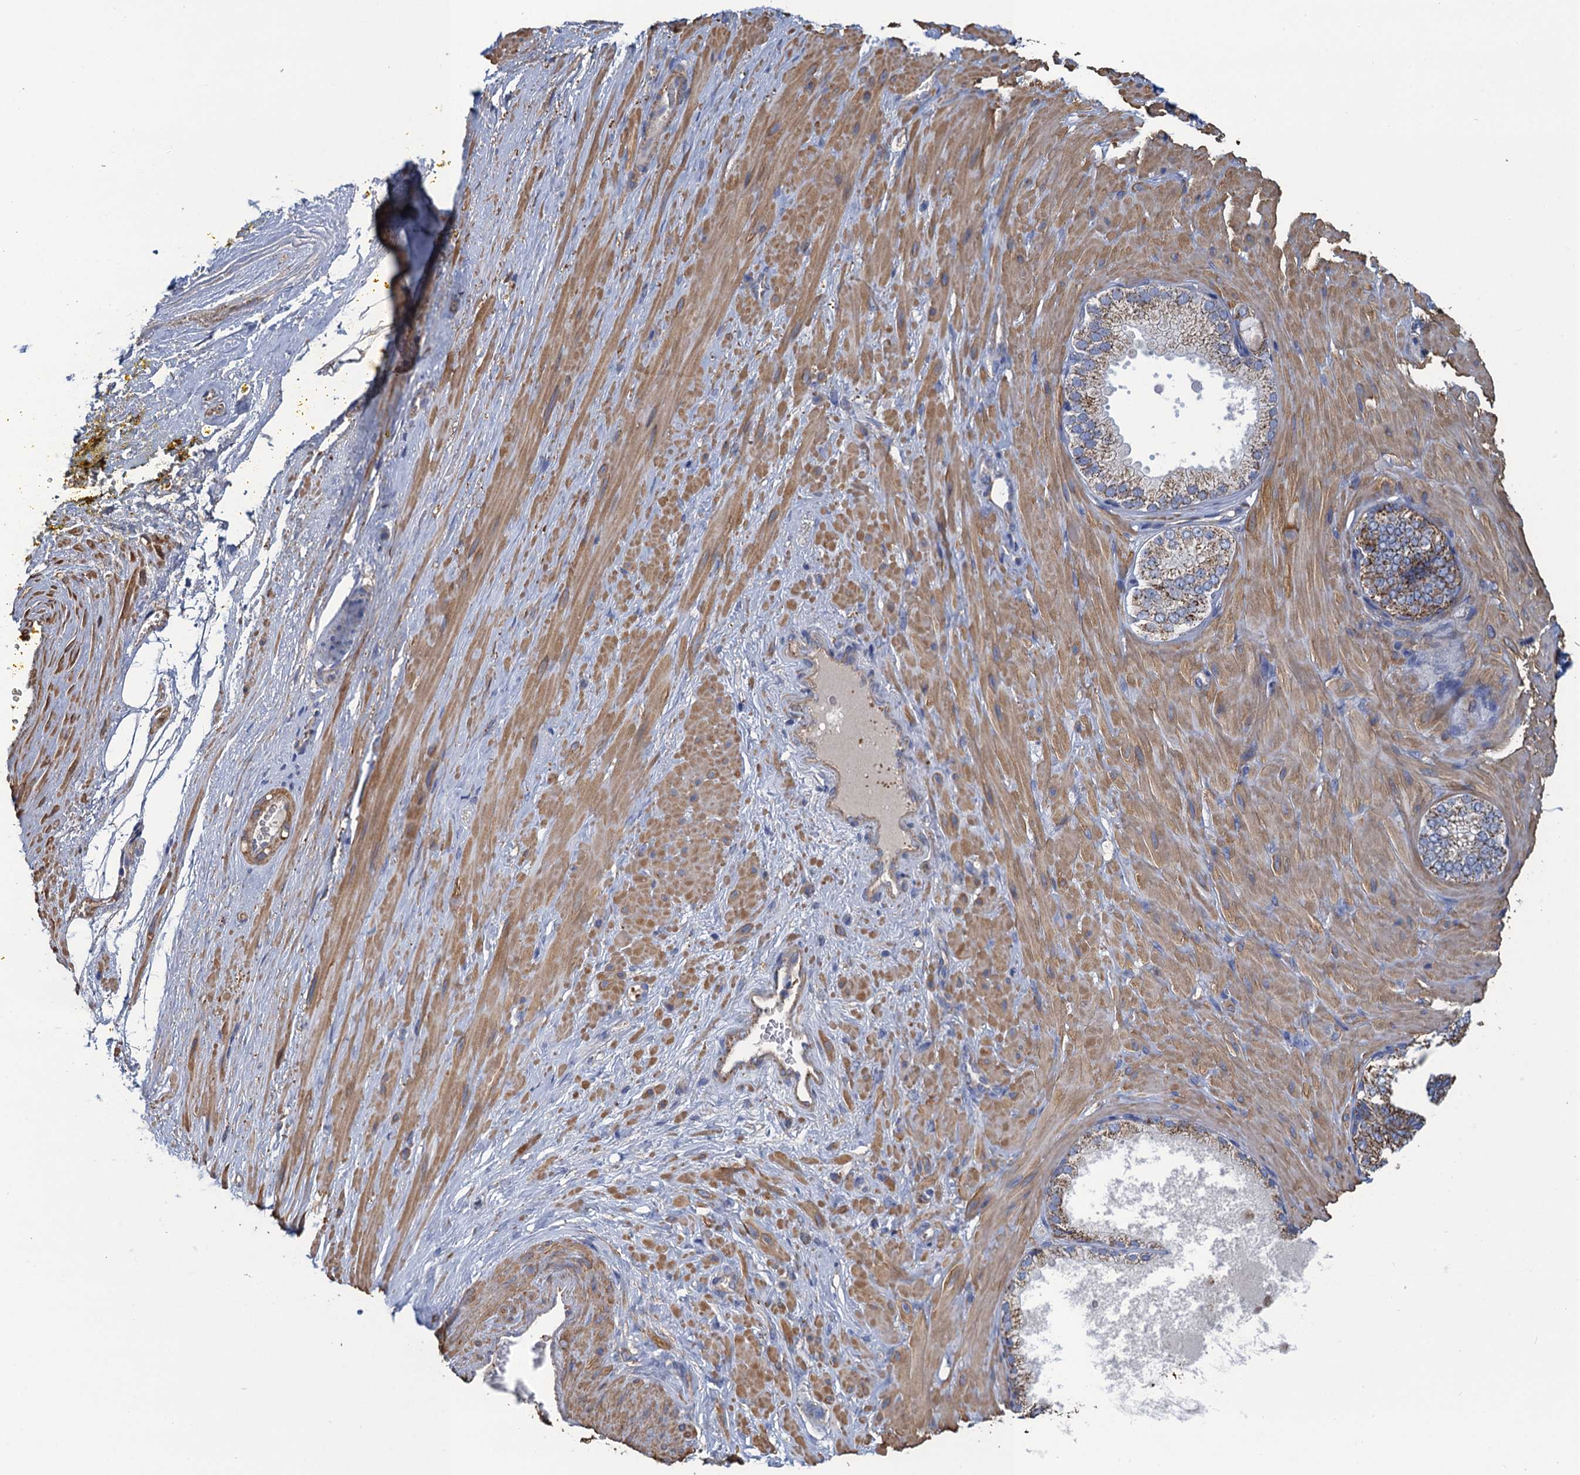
{"staining": {"intensity": "negative", "quantity": "none", "location": "none"}, "tissue": "adipose tissue", "cell_type": "Adipocytes", "image_type": "normal", "snomed": [{"axis": "morphology", "description": "Normal tissue, NOS"}, {"axis": "morphology", "description": "Adenocarcinoma, Low grade"}, {"axis": "topography", "description": "Prostate"}, {"axis": "topography", "description": "Peripheral nerve tissue"}], "caption": "DAB immunohistochemical staining of unremarkable adipose tissue demonstrates no significant positivity in adipocytes. (DAB (3,3'-diaminobenzidine) immunohistochemistry (IHC) with hematoxylin counter stain).", "gene": "ENSG00000260643", "patient": {"sex": "male", "age": 63}}